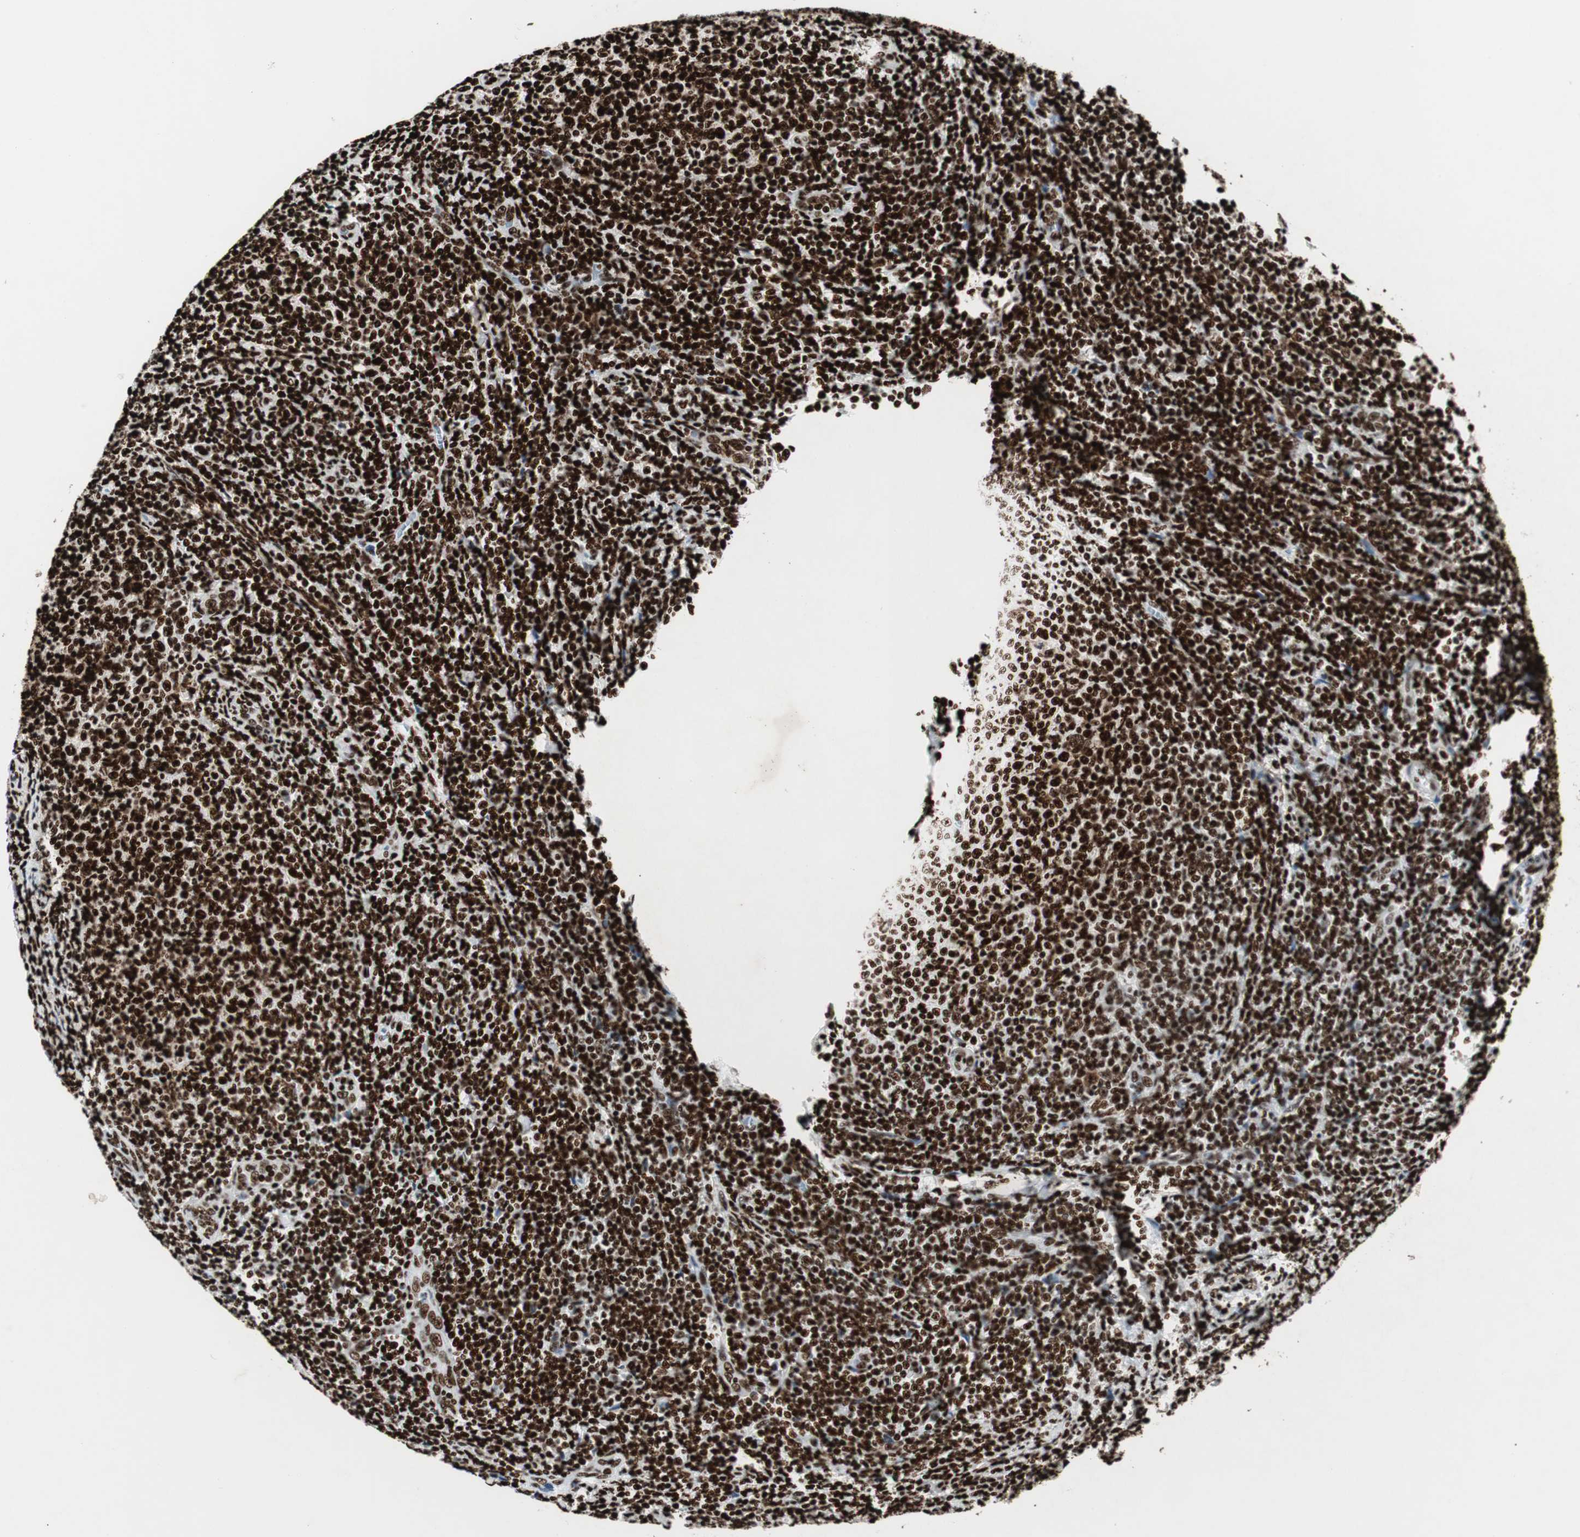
{"staining": {"intensity": "strong", "quantity": ">75%", "location": "nuclear"}, "tissue": "lymphoma", "cell_type": "Tumor cells", "image_type": "cancer", "snomed": [{"axis": "morphology", "description": "Malignant lymphoma, non-Hodgkin's type, Low grade"}, {"axis": "topography", "description": "Lymph node"}], "caption": "Lymphoma stained for a protein (brown) shows strong nuclear positive expression in approximately >75% of tumor cells.", "gene": "NCL", "patient": {"sex": "male", "age": 66}}